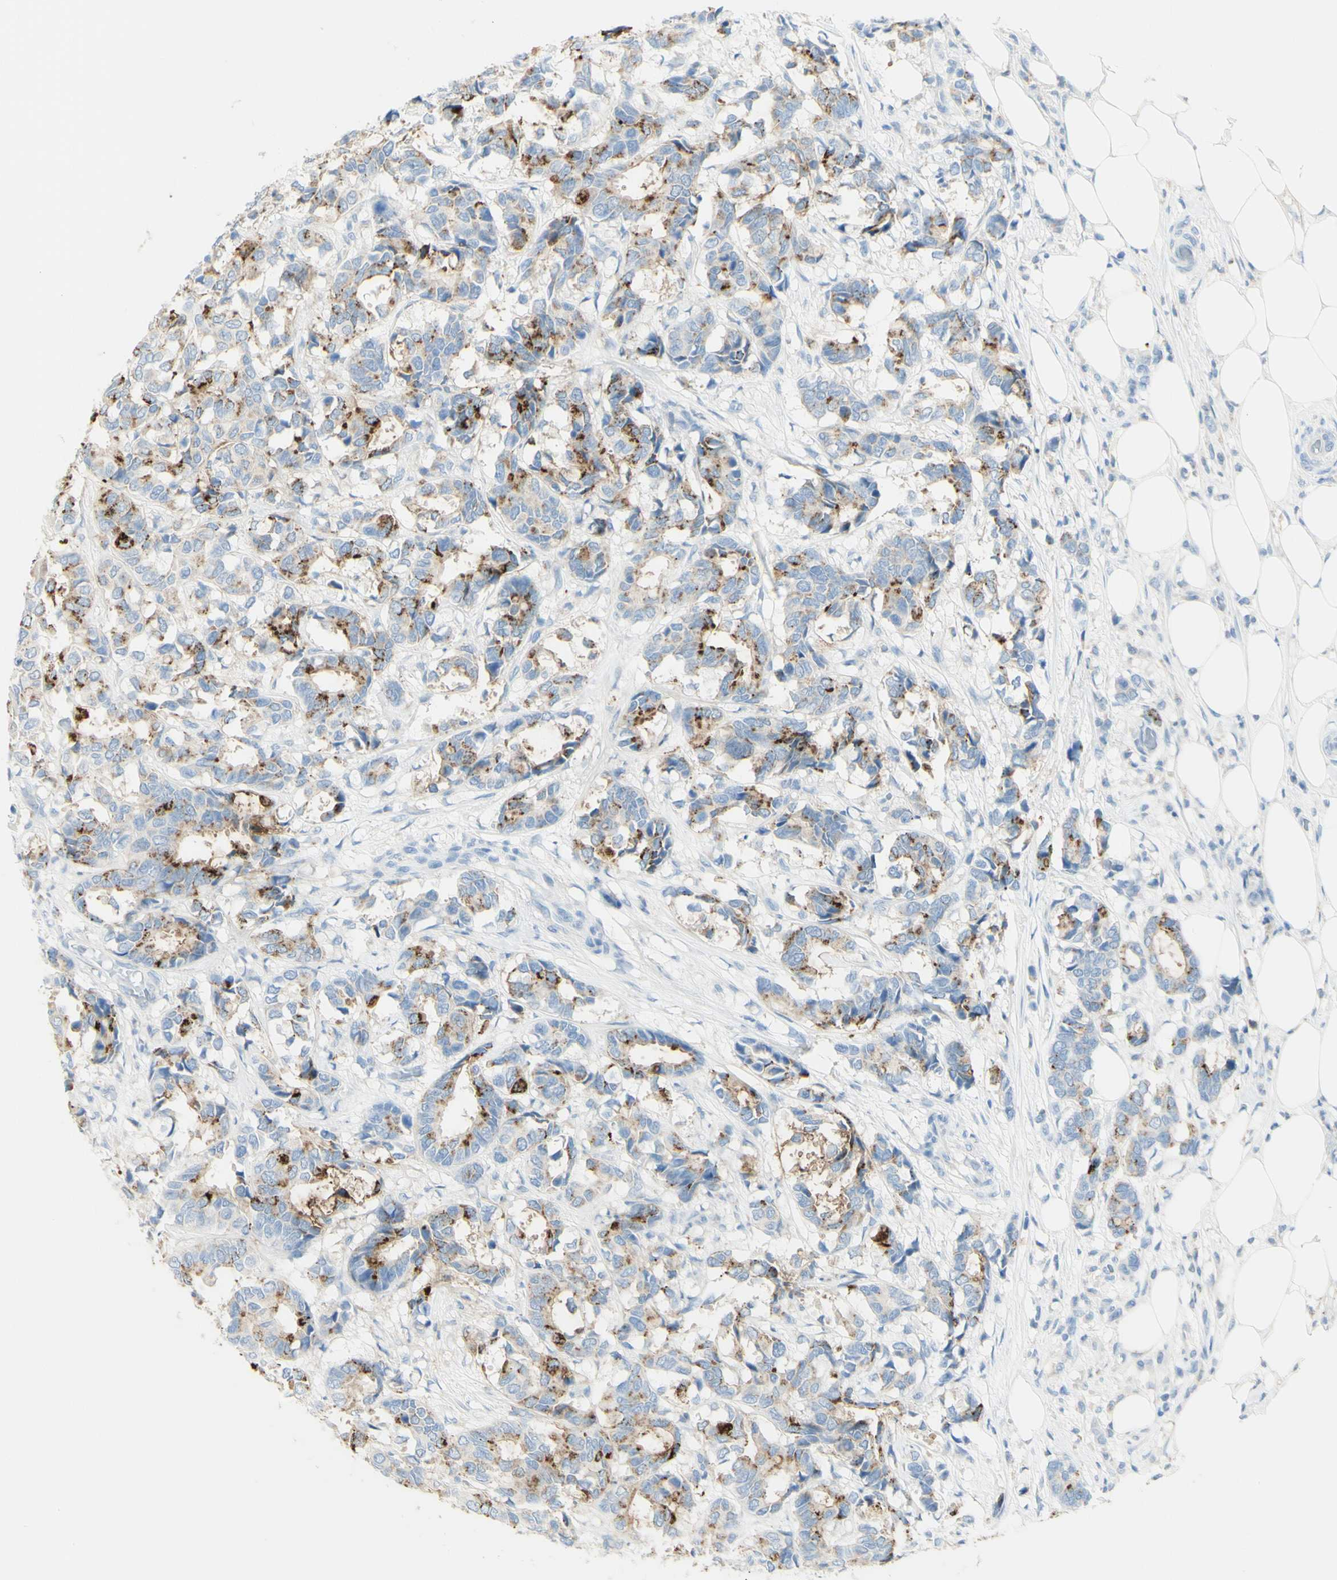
{"staining": {"intensity": "strong", "quantity": "<25%", "location": "cytoplasmic/membranous"}, "tissue": "breast cancer", "cell_type": "Tumor cells", "image_type": "cancer", "snomed": [{"axis": "morphology", "description": "Duct carcinoma"}, {"axis": "topography", "description": "Breast"}], "caption": "Protein expression analysis of breast intraductal carcinoma reveals strong cytoplasmic/membranous expression in approximately <25% of tumor cells. (DAB IHC with brightfield microscopy, high magnification).", "gene": "TSPAN1", "patient": {"sex": "female", "age": 87}}